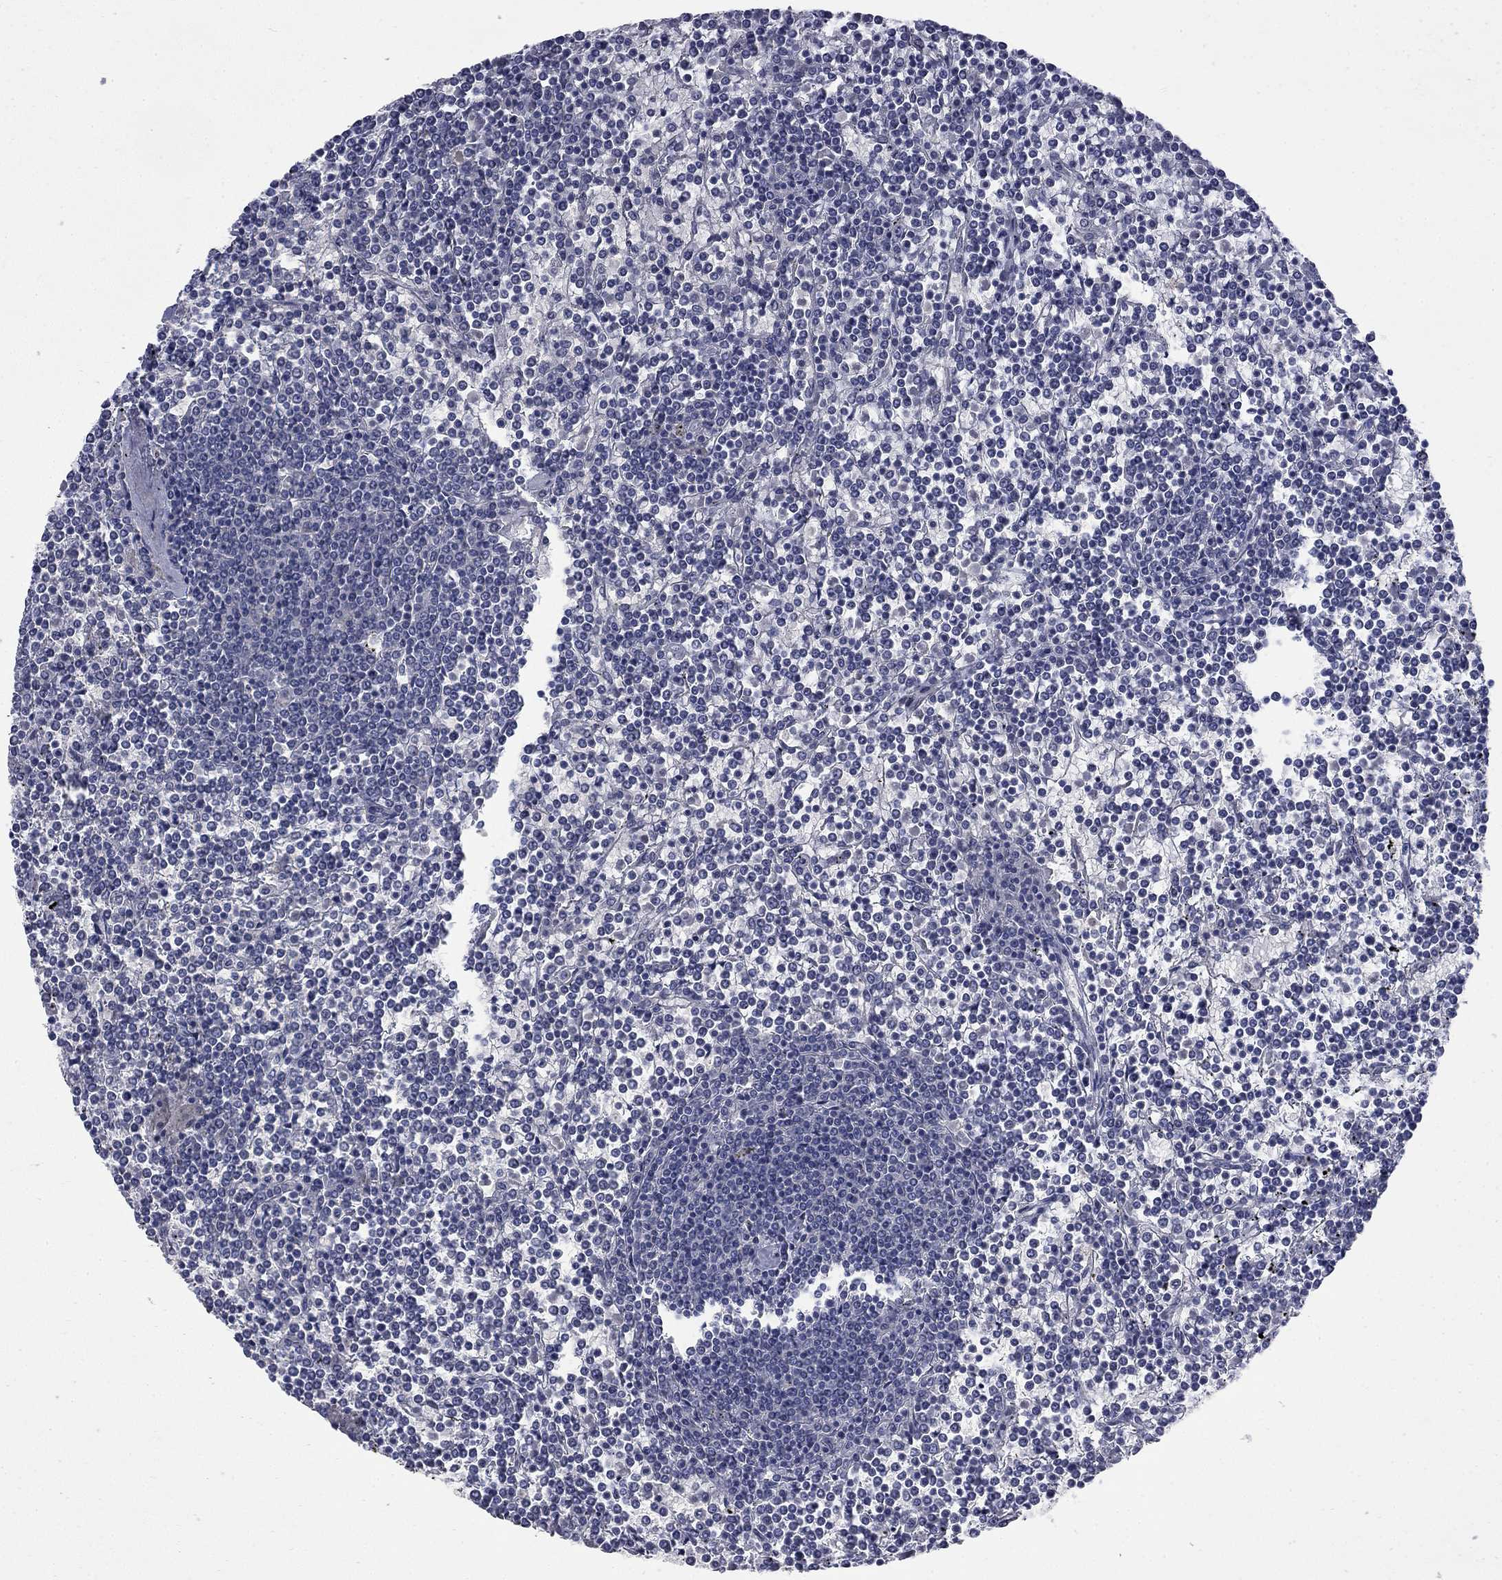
{"staining": {"intensity": "negative", "quantity": "none", "location": "none"}, "tissue": "lymphoma", "cell_type": "Tumor cells", "image_type": "cancer", "snomed": [{"axis": "morphology", "description": "Malignant lymphoma, non-Hodgkin's type, Low grade"}, {"axis": "topography", "description": "Spleen"}], "caption": "A high-resolution photomicrograph shows IHC staining of low-grade malignant lymphoma, non-Hodgkin's type, which shows no significant expression in tumor cells.", "gene": "SLC51A", "patient": {"sex": "female", "age": 19}}